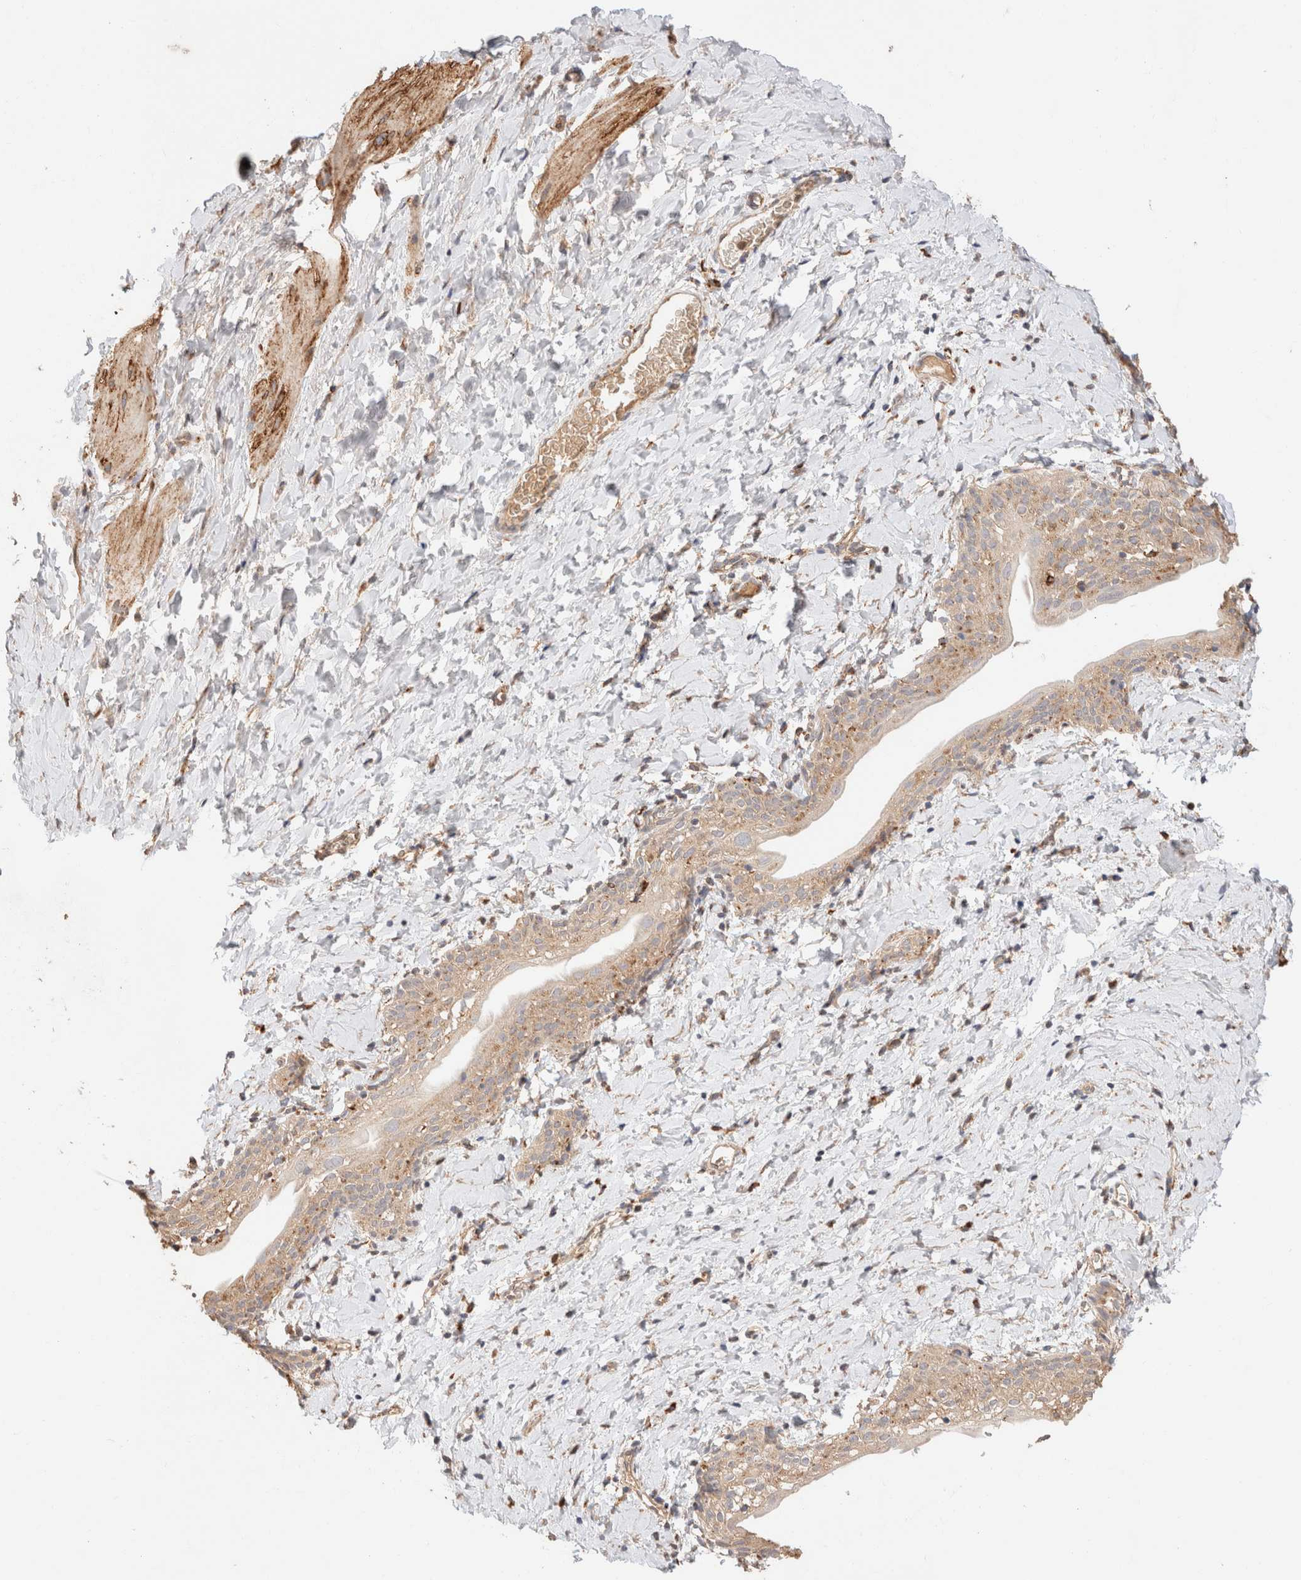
{"staining": {"intensity": "moderate", "quantity": ">75%", "location": "cytoplasmic/membranous"}, "tissue": "smooth muscle", "cell_type": "Smooth muscle cells", "image_type": "normal", "snomed": [{"axis": "morphology", "description": "Normal tissue, NOS"}, {"axis": "topography", "description": "Smooth muscle"}], "caption": "An immunohistochemistry (IHC) histopathology image of normal tissue is shown. Protein staining in brown shows moderate cytoplasmic/membranous positivity in smooth muscle within smooth muscle cells. (DAB (3,3'-diaminobenzidine) IHC with brightfield microscopy, high magnification).", "gene": "RABEPK", "patient": {"sex": "male", "age": 16}}